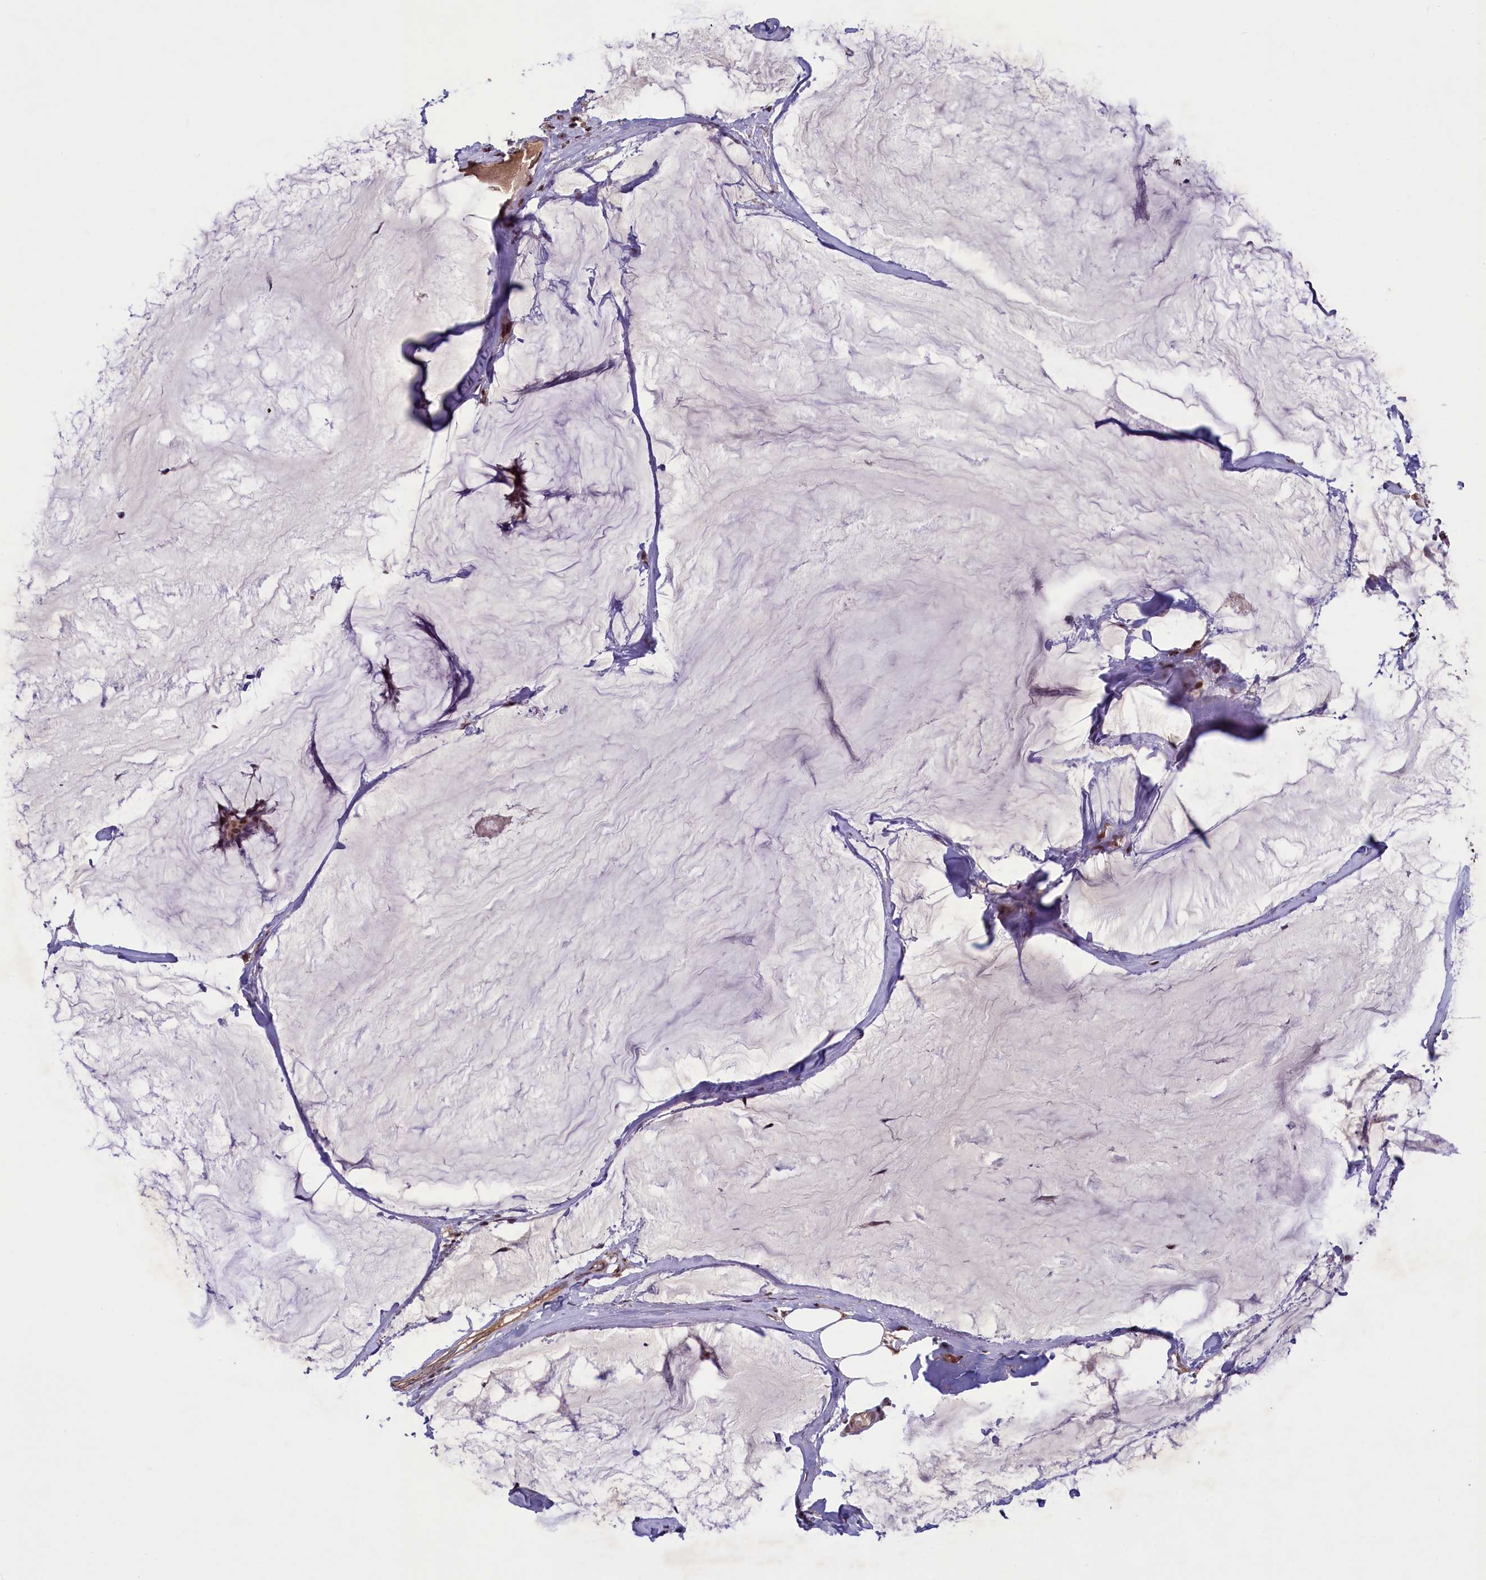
{"staining": {"intensity": "moderate", "quantity": ">75%", "location": "cytoplasmic/membranous,nuclear"}, "tissue": "breast cancer", "cell_type": "Tumor cells", "image_type": "cancer", "snomed": [{"axis": "morphology", "description": "Duct carcinoma"}, {"axis": "topography", "description": "Breast"}], "caption": "IHC (DAB (3,3'-diaminobenzidine)) staining of human infiltrating ductal carcinoma (breast) demonstrates moderate cytoplasmic/membranous and nuclear protein expression in approximately >75% of tumor cells.", "gene": "NUBP1", "patient": {"sex": "female", "age": 93}}